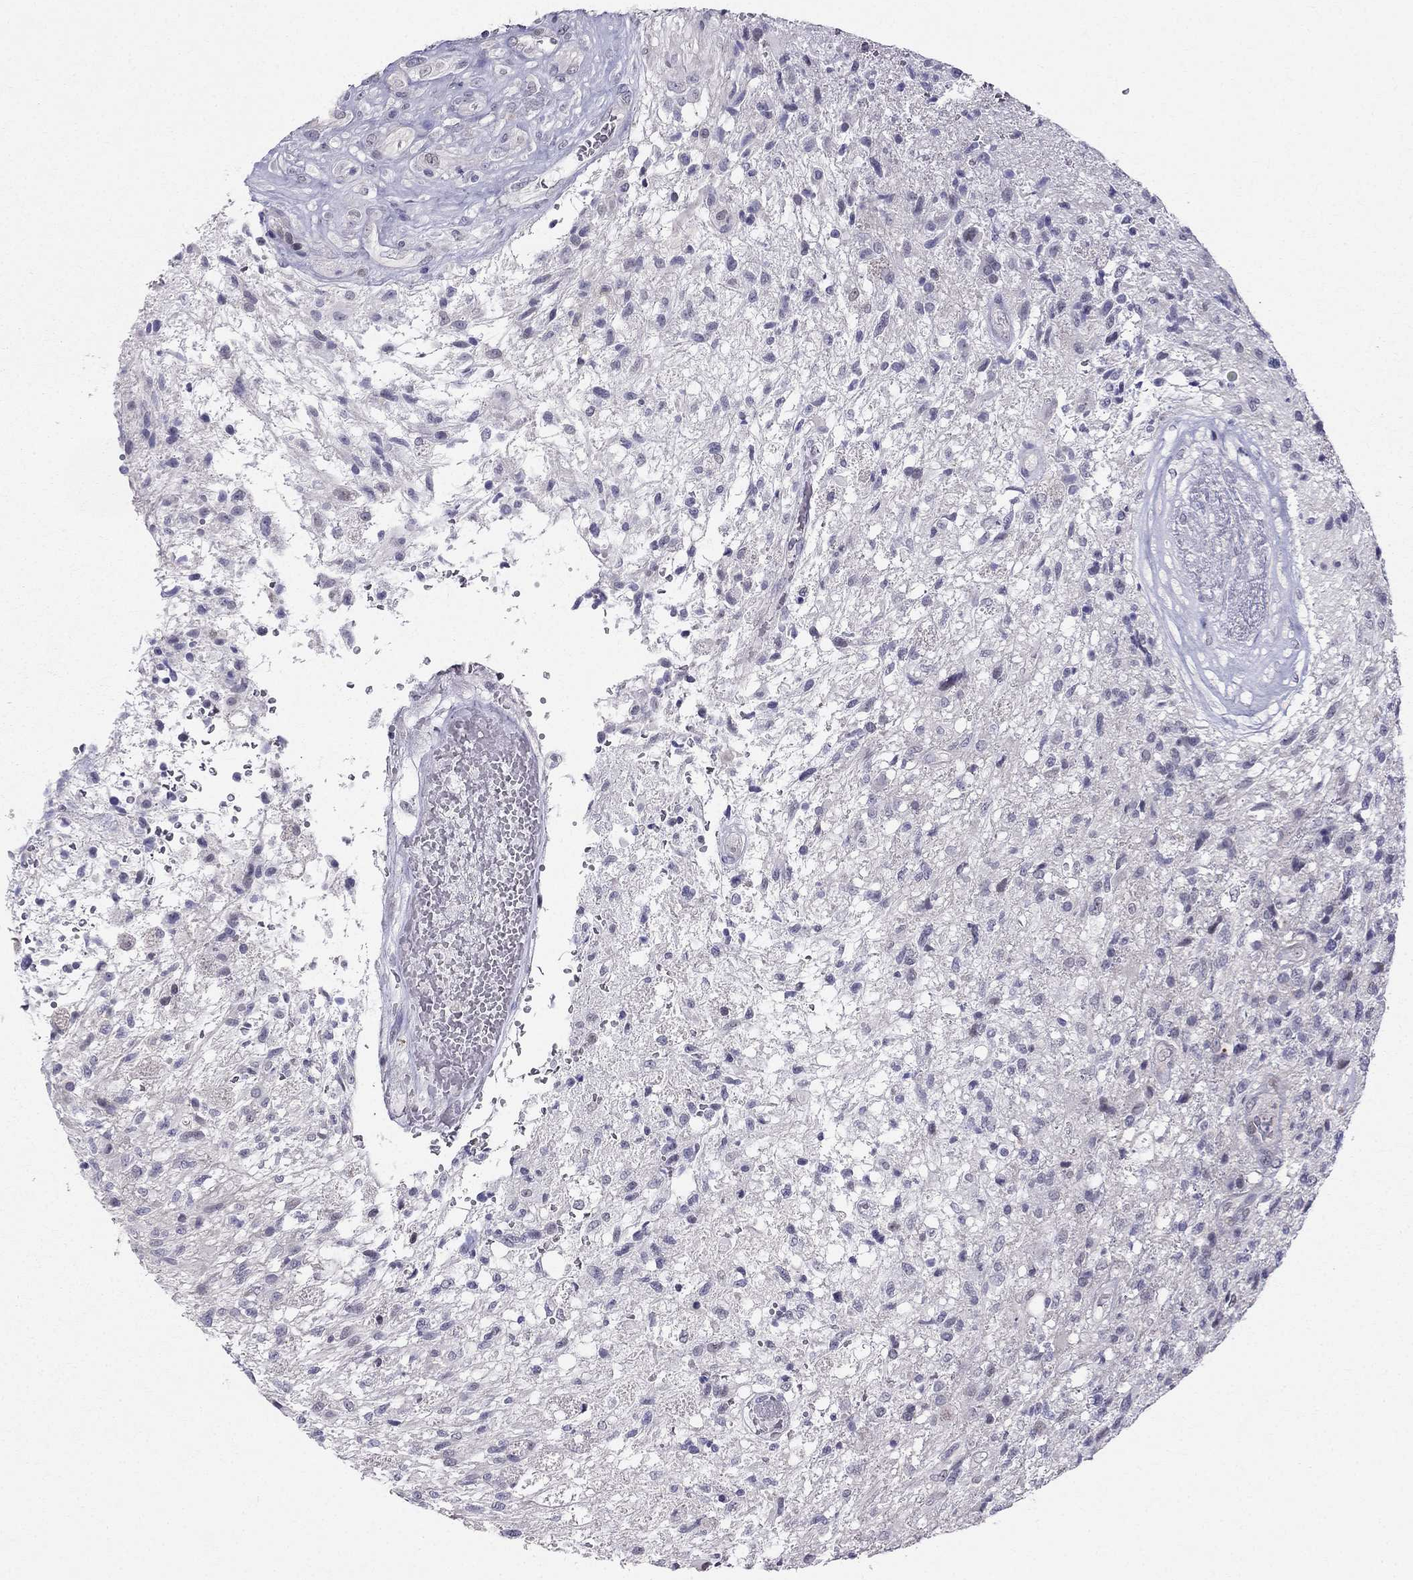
{"staining": {"intensity": "negative", "quantity": "none", "location": "none"}, "tissue": "glioma", "cell_type": "Tumor cells", "image_type": "cancer", "snomed": [{"axis": "morphology", "description": "Glioma, malignant, High grade"}, {"axis": "topography", "description": "Brain"}], "caption": "High power microscopy histopathology image of an IHC histopathology image of malignant glioma (high-grade), revealing no significant positivity in tumor cells.", "gene": "BAG5", "patient": {"sex": "male", "age": 56}}